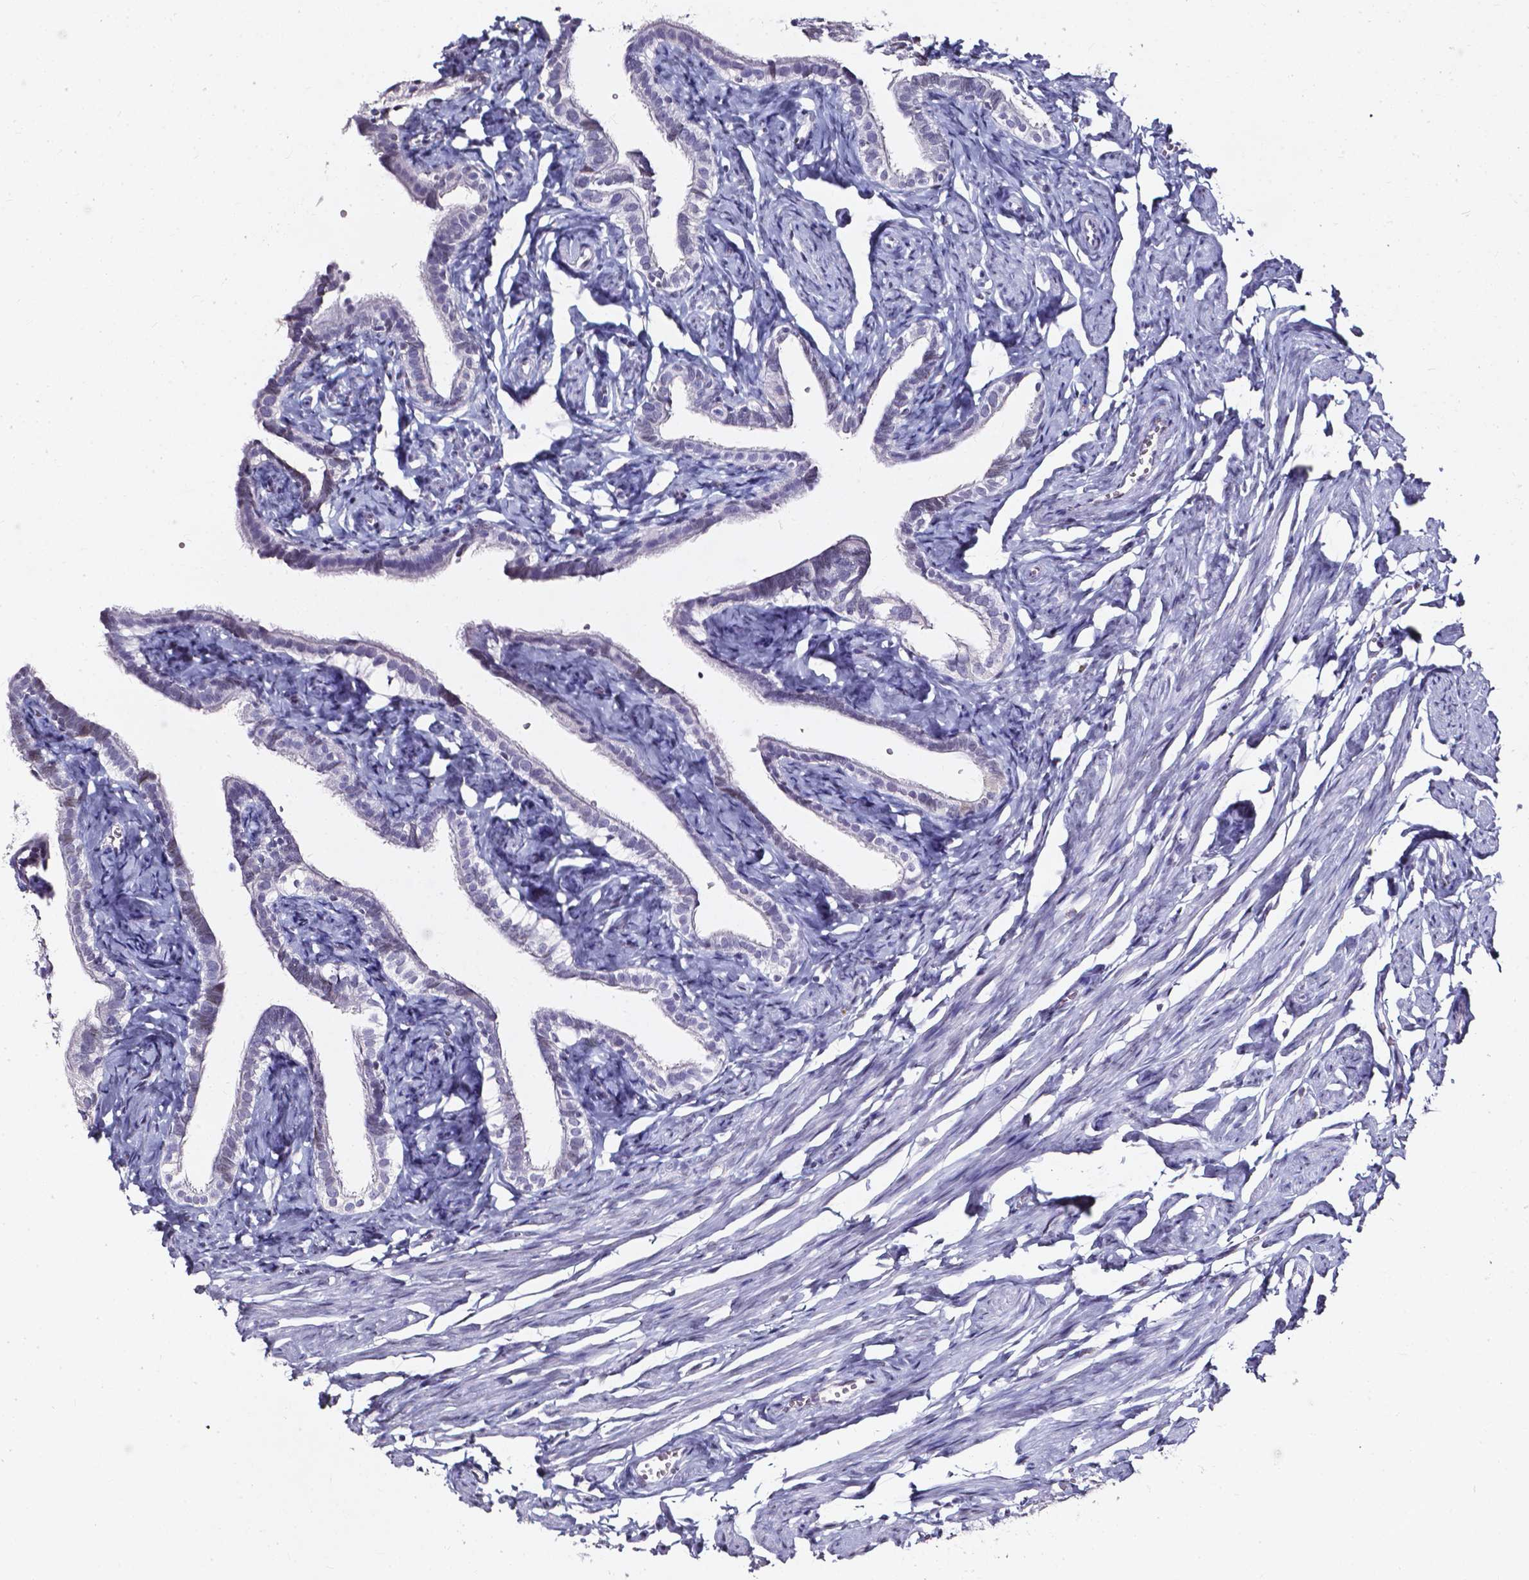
{"staining": {"intensity": "negative", "quantity": "none", "location": "none"}, "tissue": "fallopian tube", "cell_type": "Glandular cells", "image_type": "normal", "snomed": [{"axis": "morphology", "description": "Normal tissue, NOS"}, {"axis": "topography", "description": "Fallopian tube"}], "caption": "A micrograph of fallopian tube stained for a protein displays no brown staining in glandular cells.", "gene": "AKR1B10", "patient": {"sex": "female", "age": 41}}